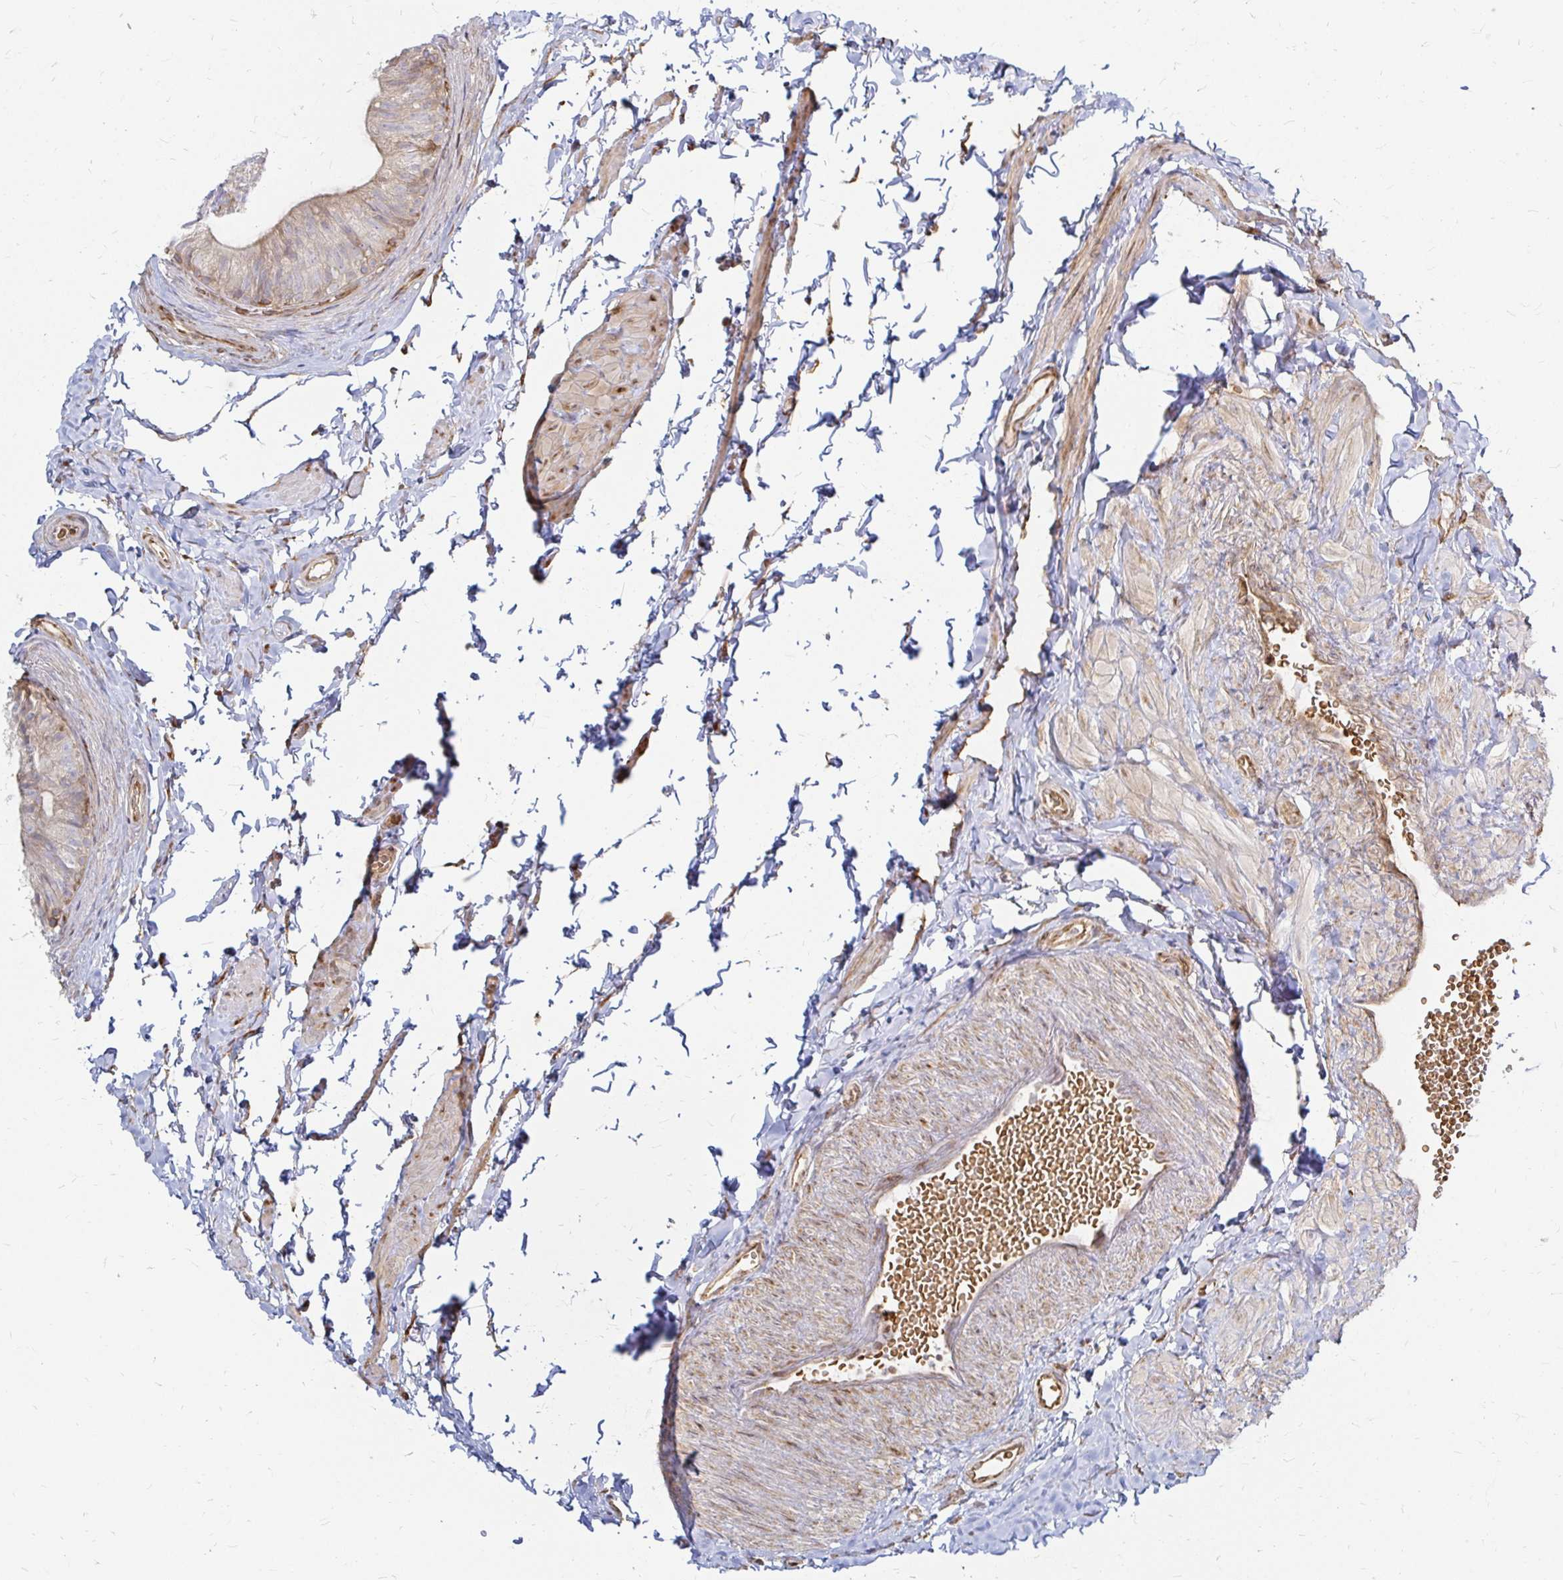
{"staining": {"intensity": "weak", "quantity": "25%-75%", "location": "cytoplasmic/membranous"}, "tissue": "epididymis", "cell_type": "Glandular cells", "image_type": "normal", "snomed": [{"axis": "morphology", "description": "Normal tissue, NOS"}, {"axis": "topography", "description": "Epididymis, spermatic cord, NOS"}, {"axis": "topography", "description": "Epididymis"}, {"axis": "topography", "description": "Peripheral nerve tissue"}], "caption": "Protein expression analysis of unremarkable human epididymis reveals weak cytoplasmic/membranous positivity in about 25%-75% of glandular cells.", "gene": "CAST", "patient": {"sex": "male", "age": 29}}